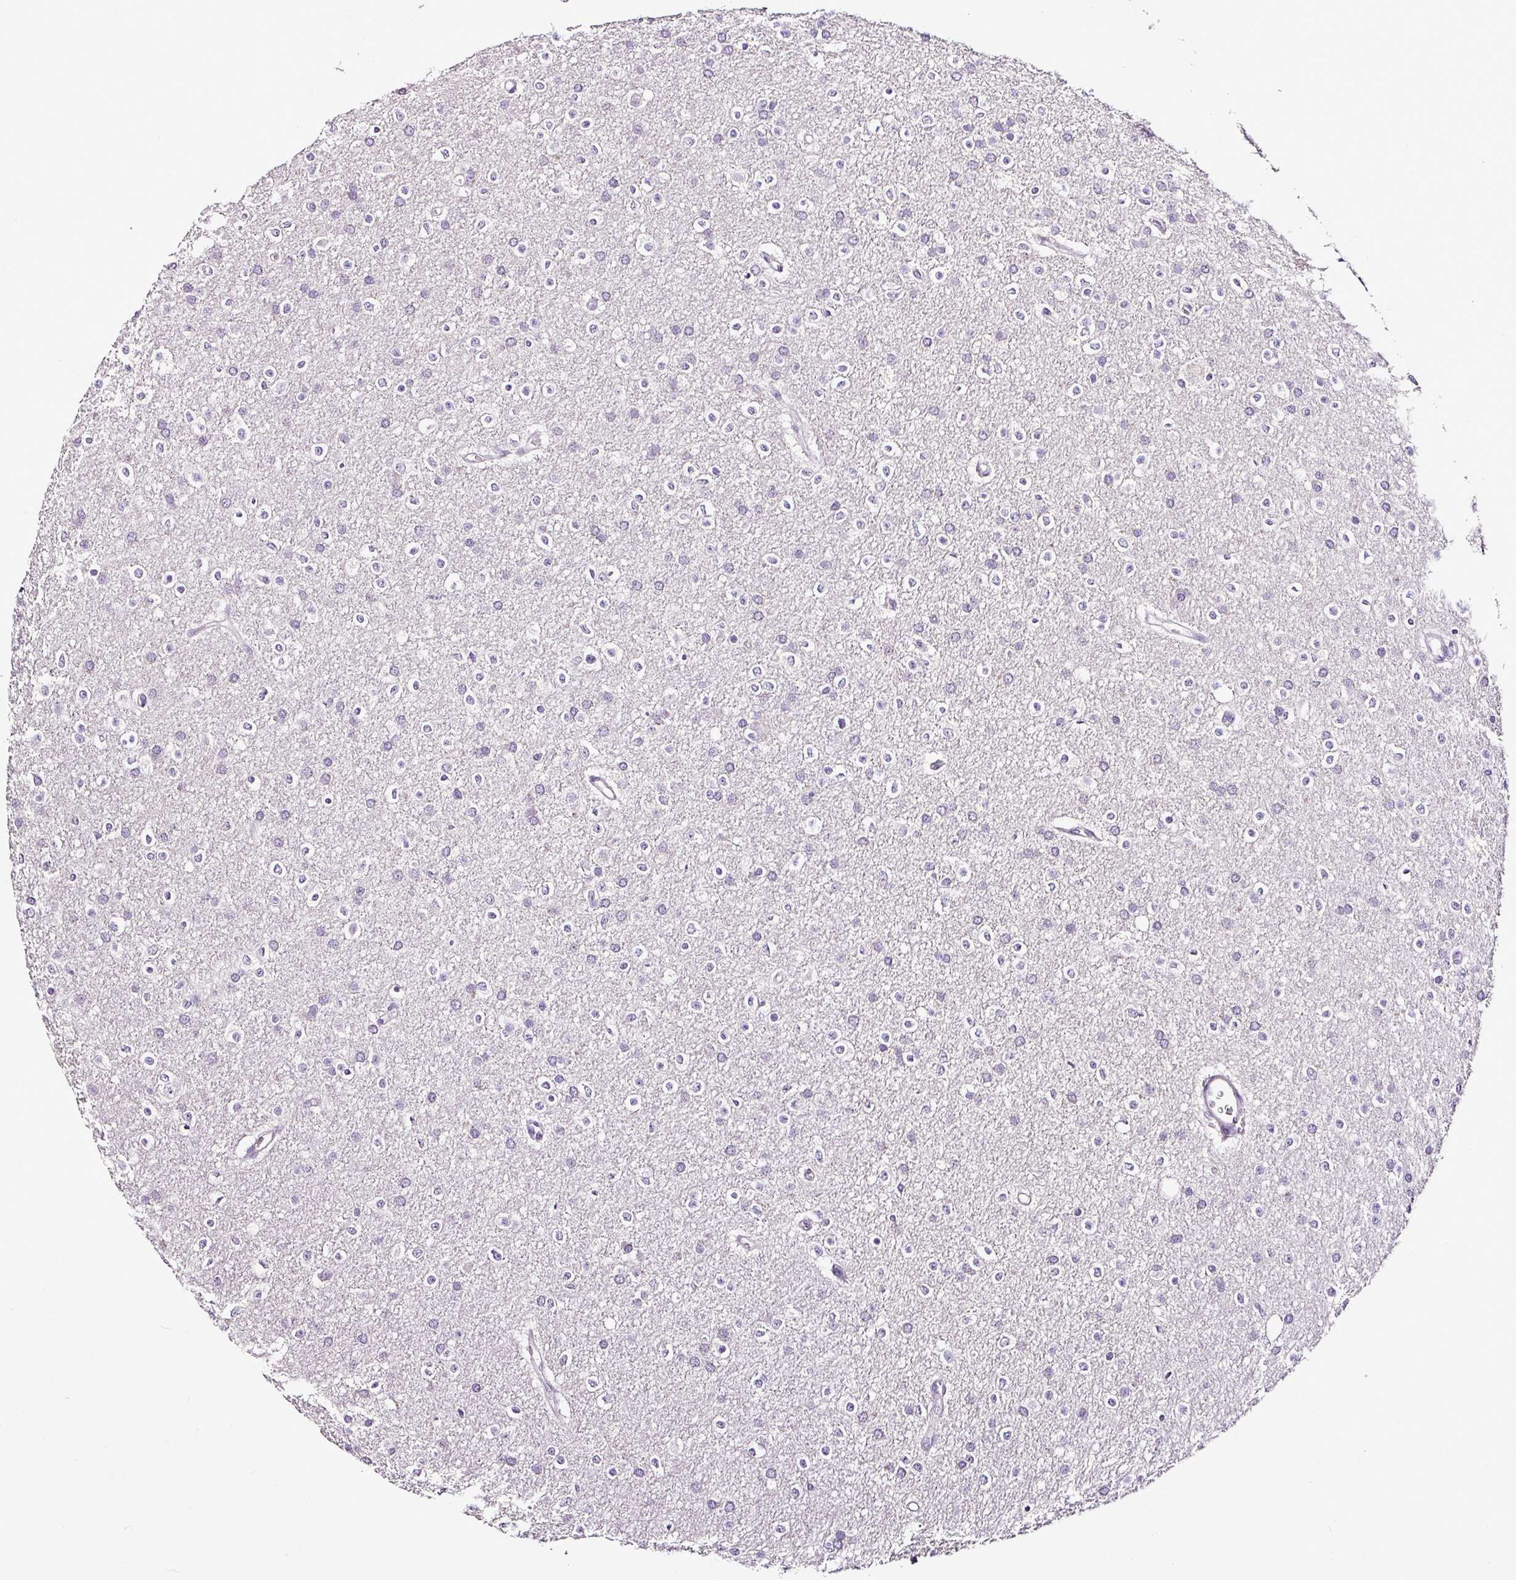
{"staining": {"intensity": "negative", "quantity": "none", "location": "none"}, "tissue": "glioma", "cell_type": "Tumor cells", "image_type": "cancer", "snomed": [{"axis": "morphology", "description": "Glioma, malignant, Low grade"}, {"axis": "topography", "description": "Brain"}], "caption": "Tumor cells are negative for protein expression in human malignant glioma (low-grade).", "gene": "ESR1", "patient": {"sex": "female", "age": 34}}